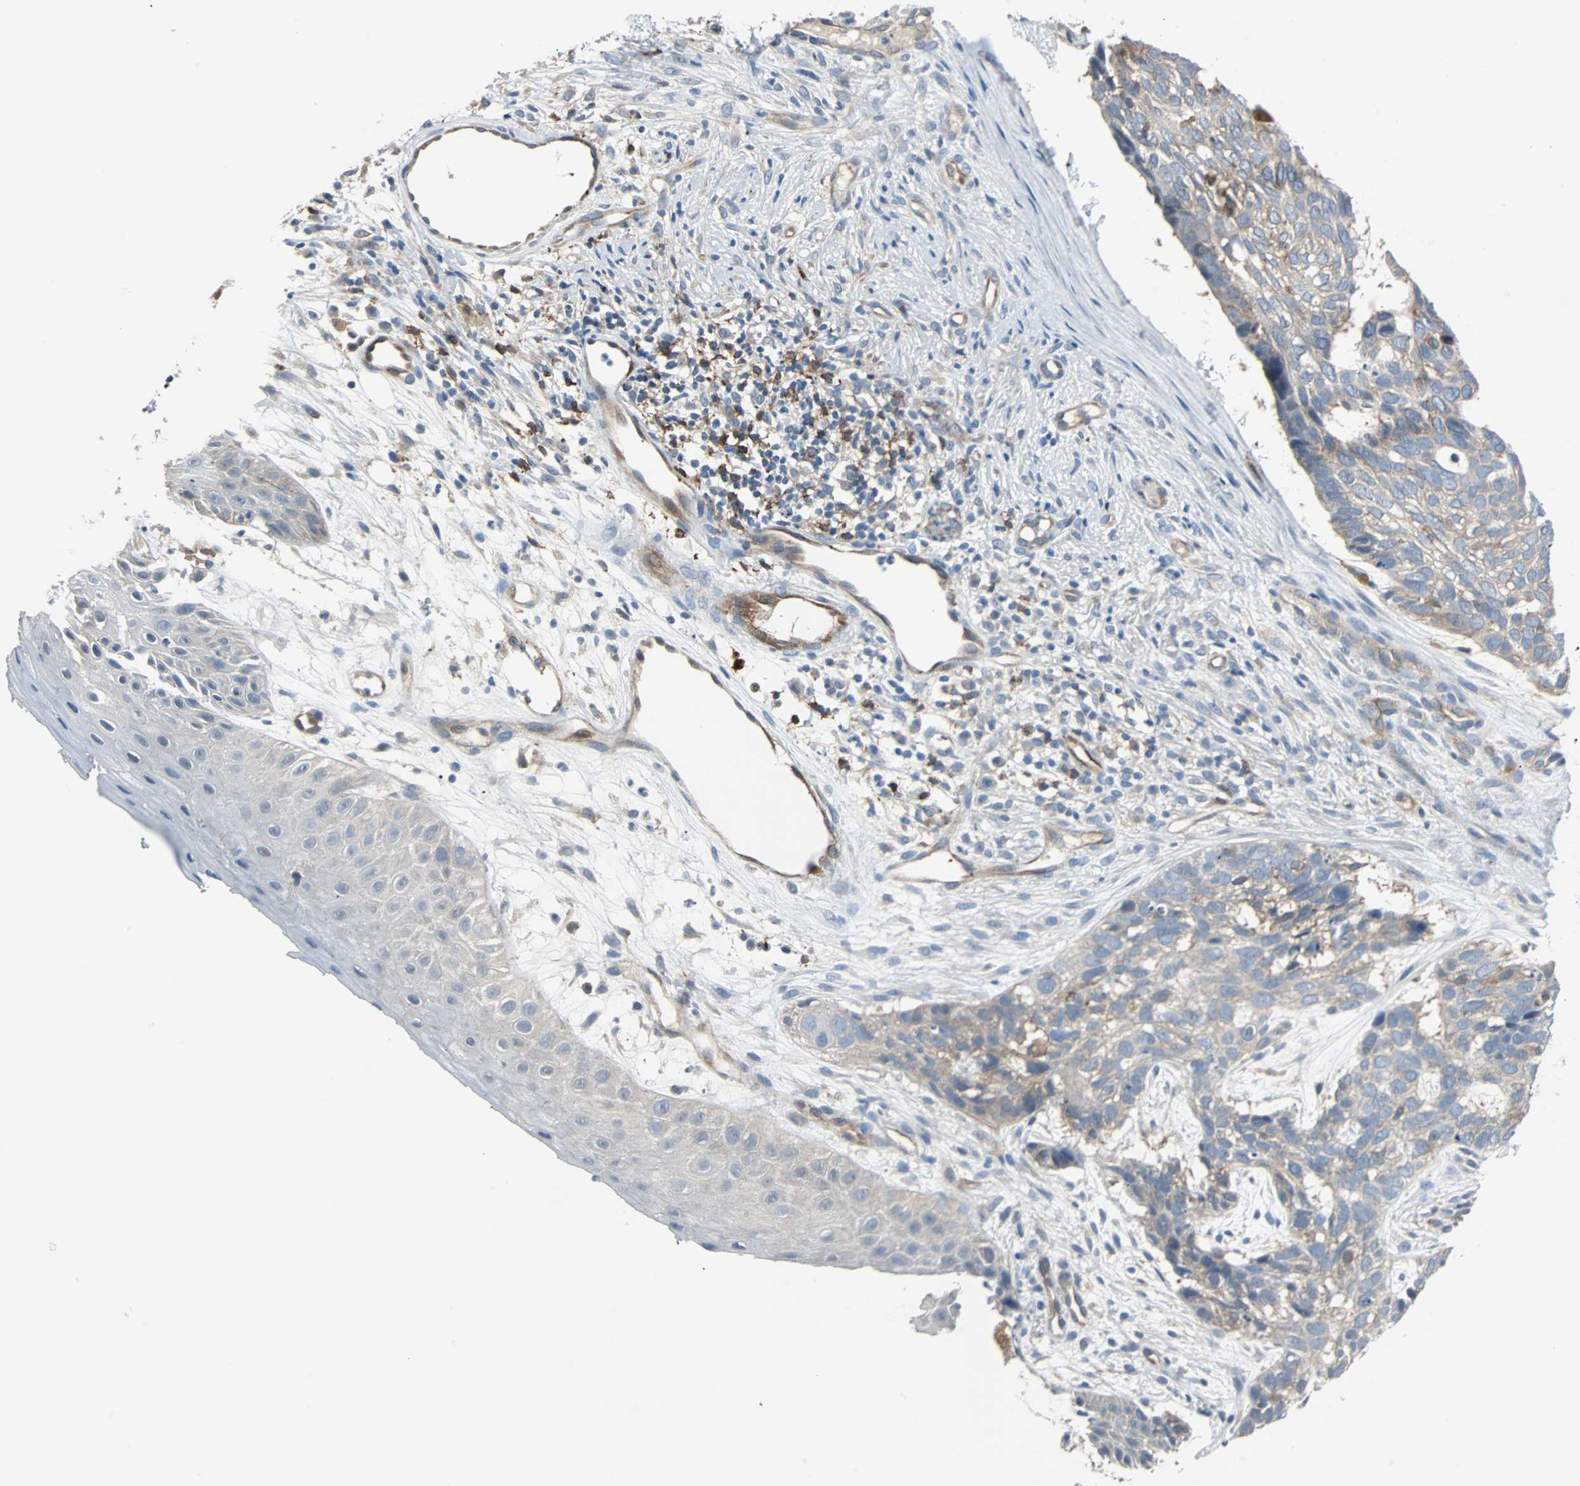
{"staining": {"intensity": "moderate", "quantity": ">75%", "location": "cytoplasmic/membranous"}, "tissue": "skin cancer", "cell_type": "Tumor cells", "image_type": "cancer", "snomed": [{"axis": "morphology", "description": "Basal cell carcinoma"}, {"axis": "topography", "description": "Skin"}], "caption": "Skin cancer tissue reveals moderate cytoplasmic/membranous staining in about >75% of tumor cells (DAB (3,3'-diaminobenzidine) IHC, brown staining for protein, blue staining for nuclei).", "gene": "SWAP70", "patient": {"sex": "male", "age": 87}}